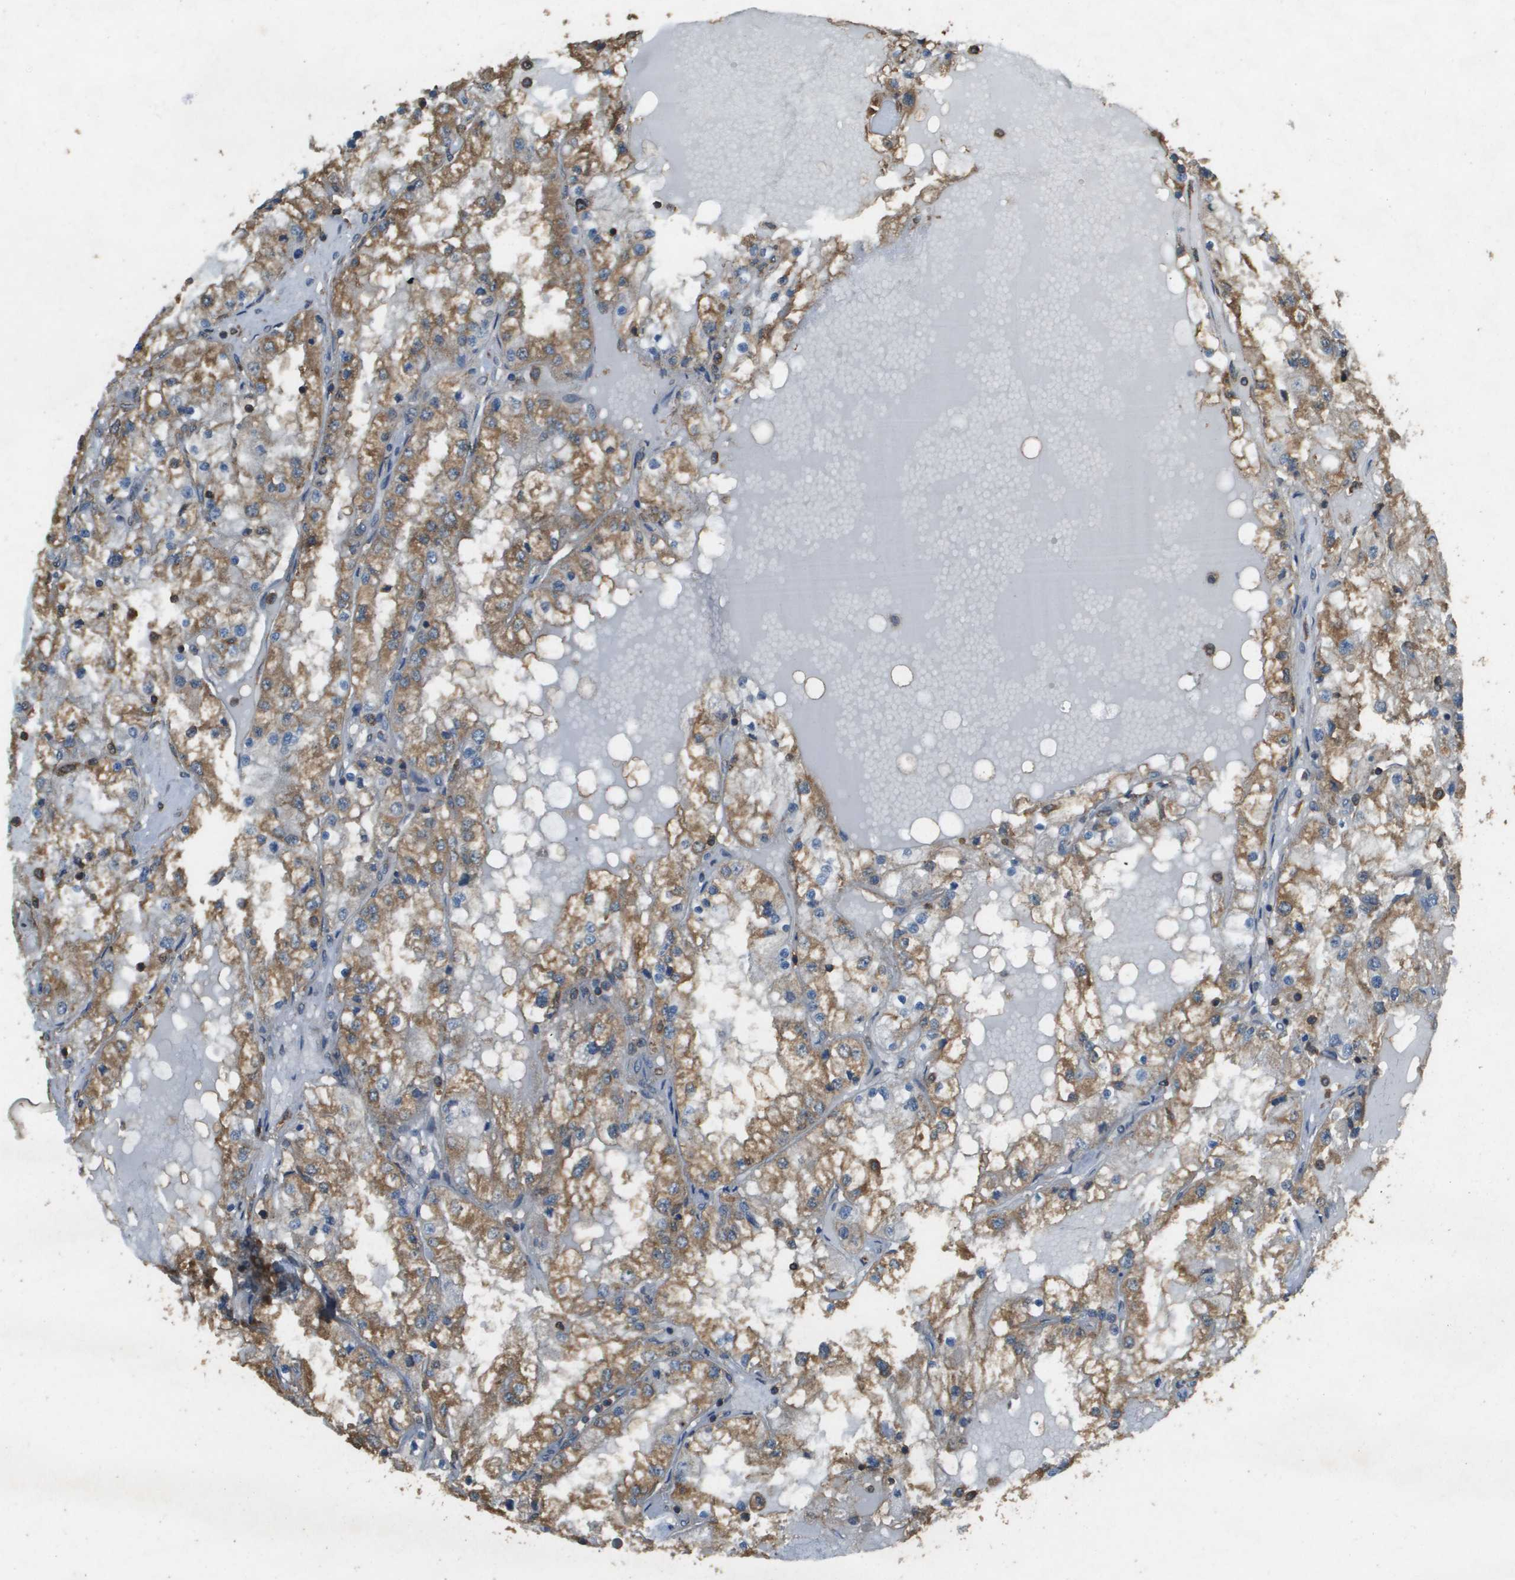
{"staining": {"intensity": "moderate", "quantity": ">75%", "location": "cytoplasmic/membranous"}, "tissue": "renal cancer", "cell_type": "Tumor cells", "image_type": "cancer", "snomed": [{"axis": "morphology", "description": "Adenocarcinoma, NOS"}, {"axis": "topography", "description": "Kidney"}], "caption": "This is an image of immunohistochemistry (IHC) staining of renal cancer, which shows moderate positivity in the cytoplasmic/membranous of tumor cells.", "gene": "MS4A7", "patient": {"sex": "male", "age": 68}}